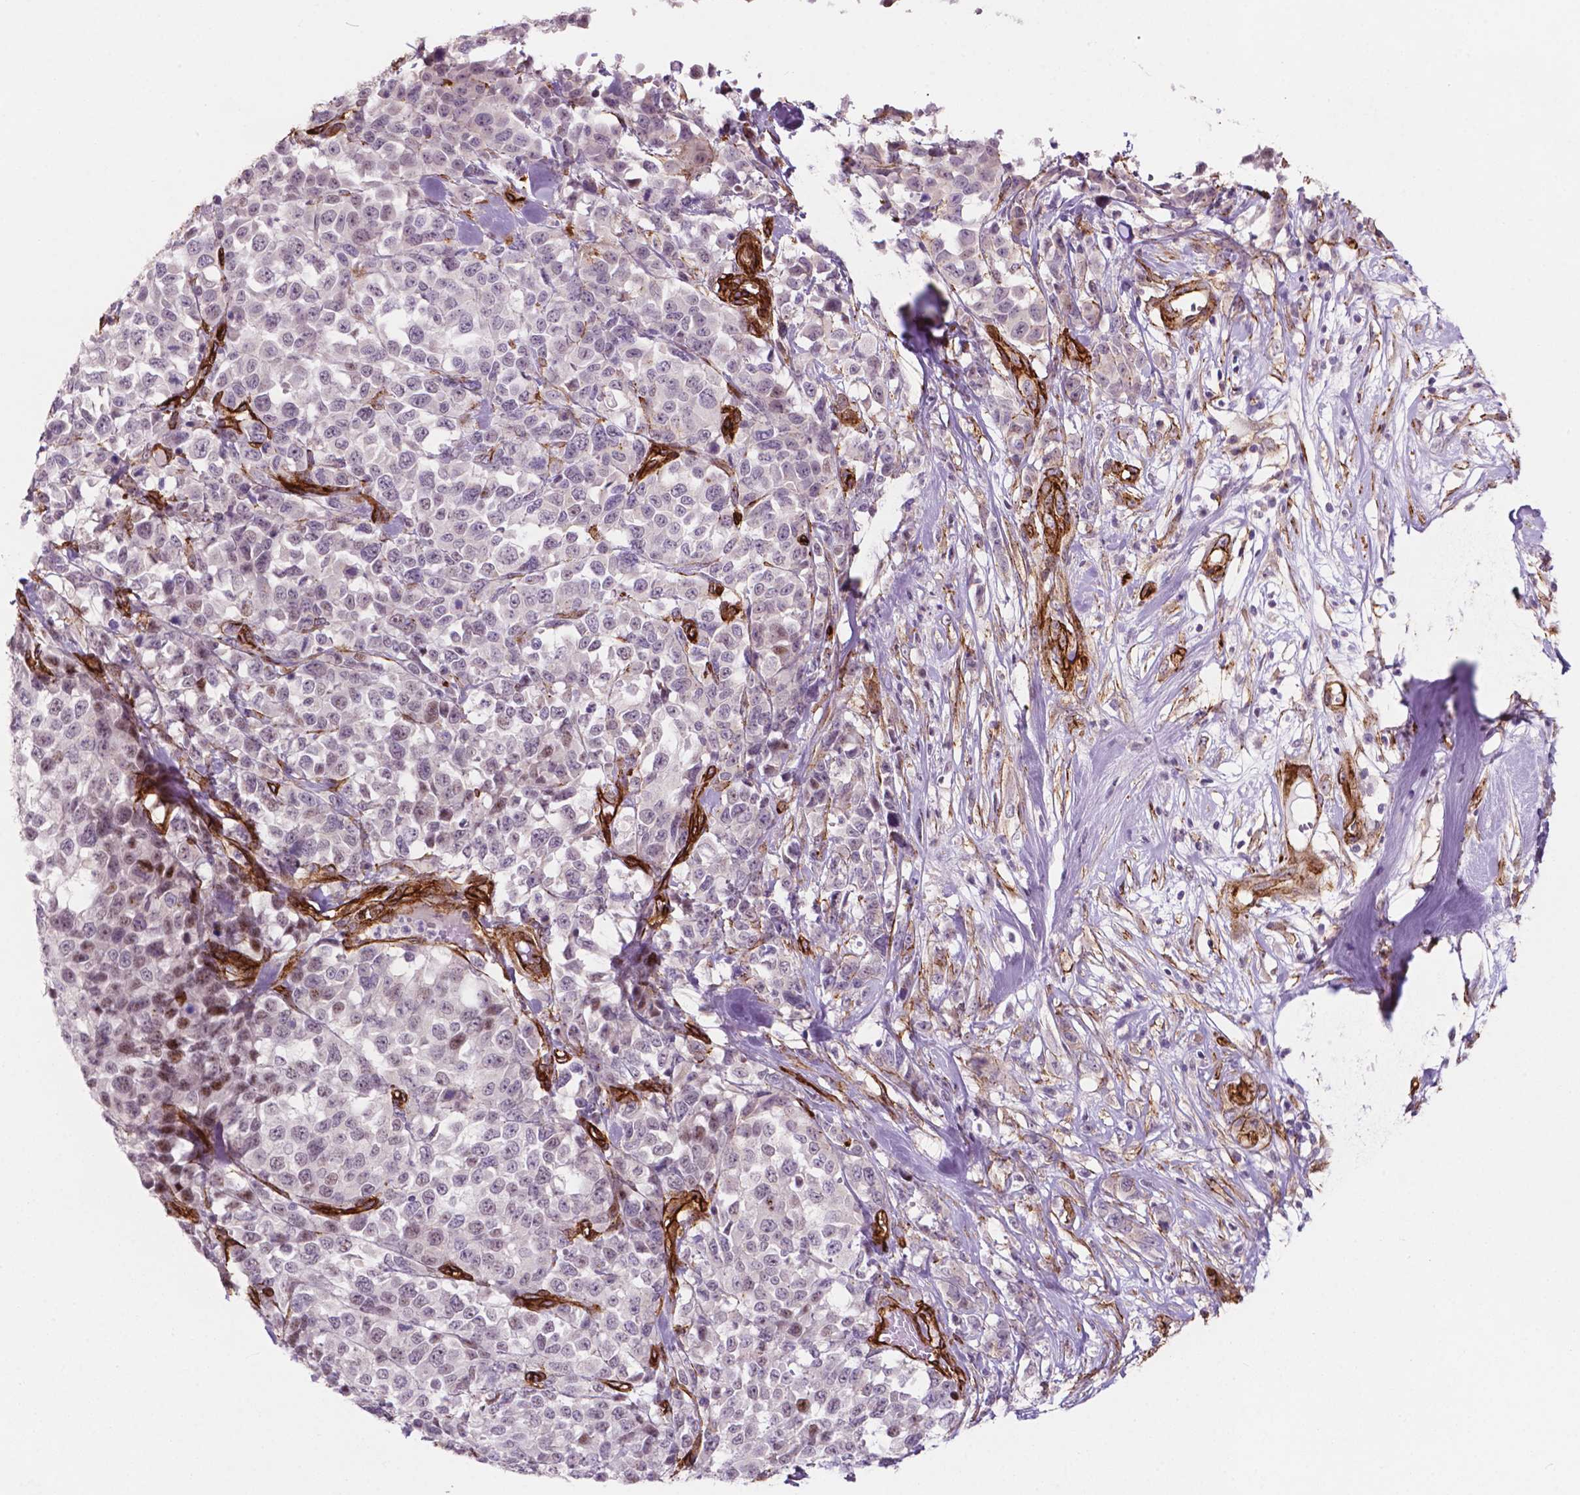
{"staining": {"intensity": "negative", "quantity": "none", "location": "none"}, "tissue": "melanoma", "cell_type": "Tumor cells", "image_type": "cancer", "snomed": [{"axis": "morphology", "description": "Malignant melanoma, Metastatic site"}, {"axis": "topography", "description": "Skin"}], "caption": "Immunohistochemistry image of neoplastic tissue: human melanoma stained with DAB (3,3'-diaminobenzidine) exhibits no significant protein positivity in tumor cells.", "gene": "EGFL8", "patient": {"sex": "male", "age": 84}}